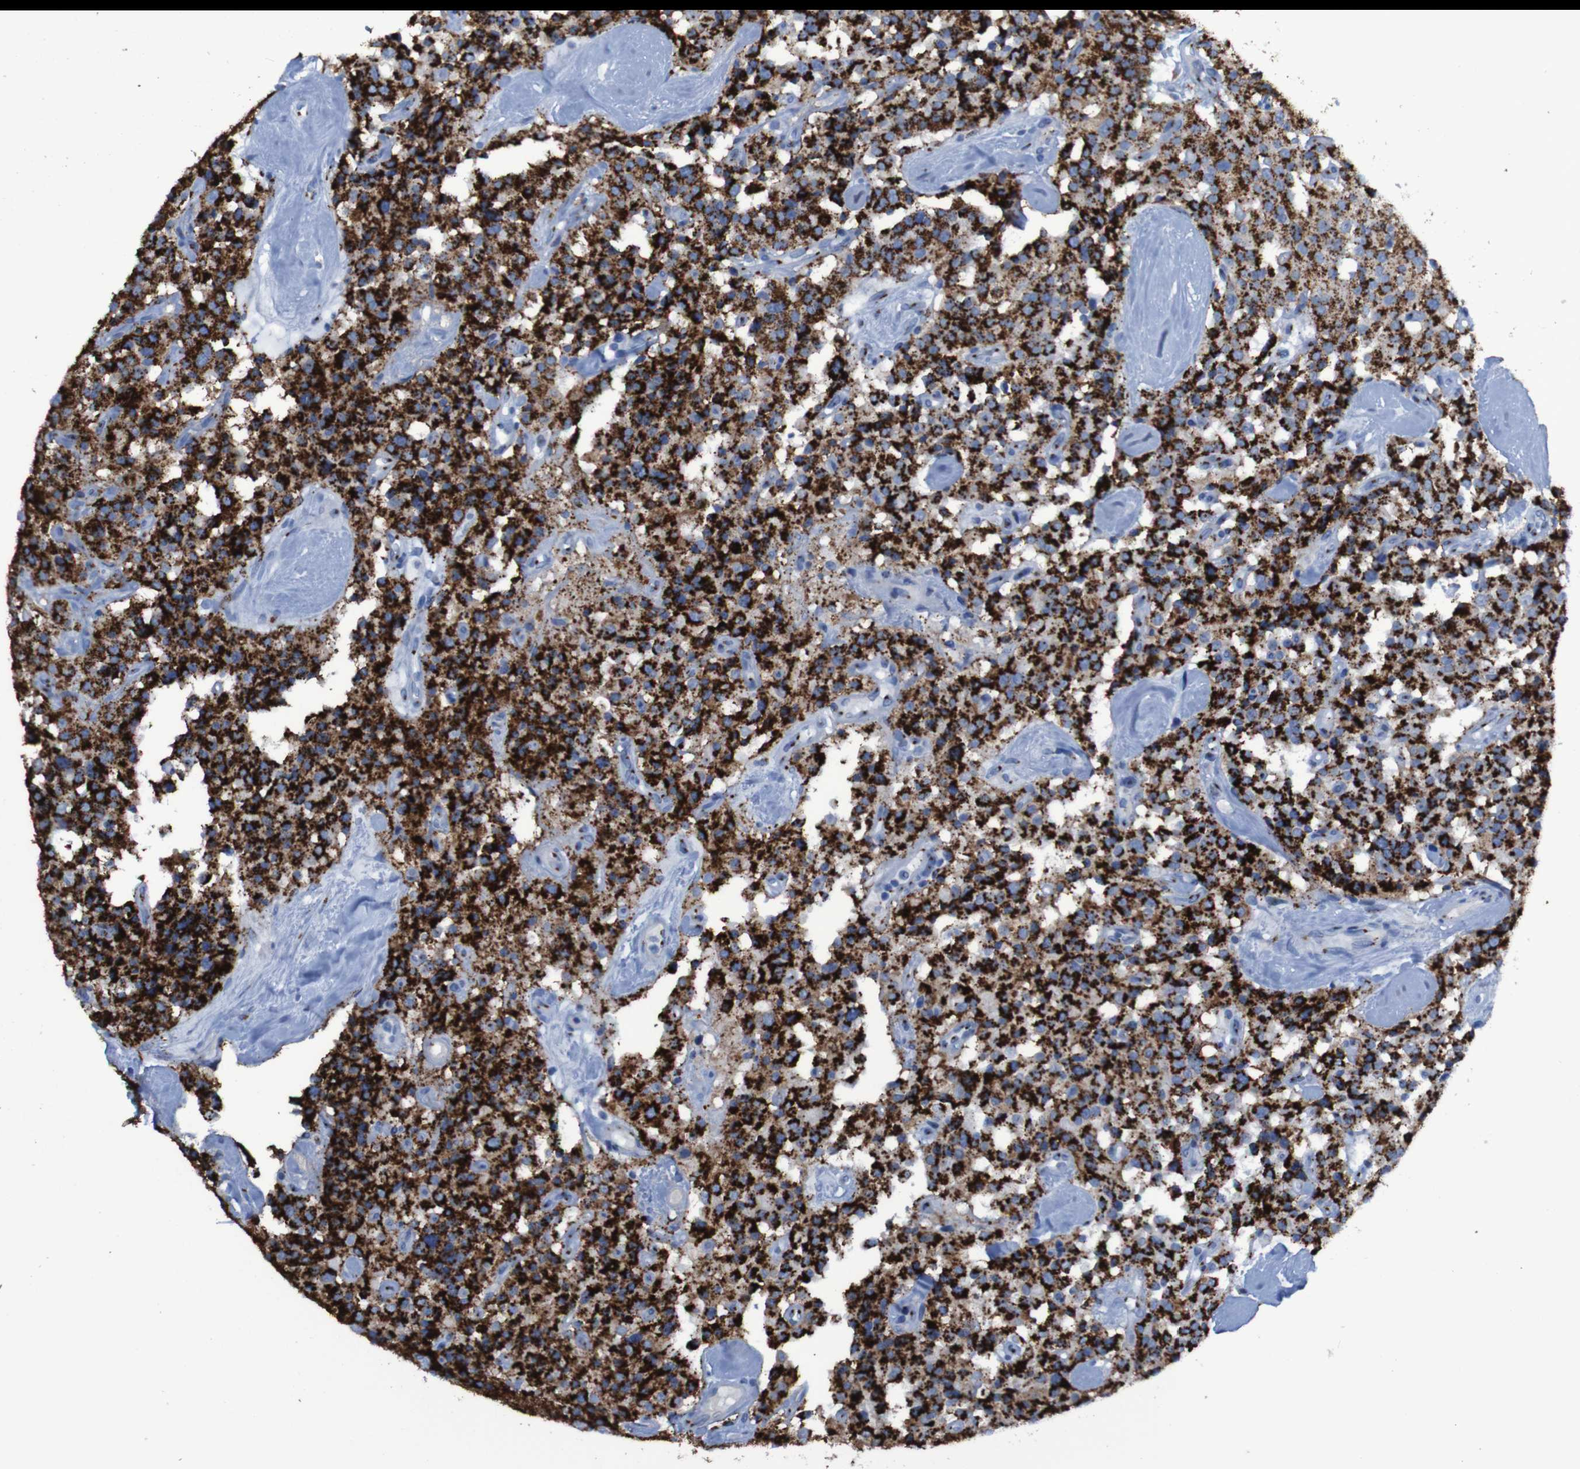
{"staining": {"intensity": "strong", "quantity": ">75%", "location": "cytoplasmic/membranous"}, "tissue": "carcinoid", "cell_type": "Tumor cells", "image_type": "cancer", "snomed": [{"axis": "morphology", "description": "Carcinoid, malignant, NOS"}, {"axis": "topography", "description": "Lung"}], "caption": "Tumor cells display high levels of strong cytoplasmic/membranous positivity in approximately >75% of cells in human carcinoid (malignant). Immunohistochemistry (ihc) stains the protein of interest in brown and the nuclei are stained blue.", "gene": "GOLM1", "patient": {"sex": "male", "age": 30}}